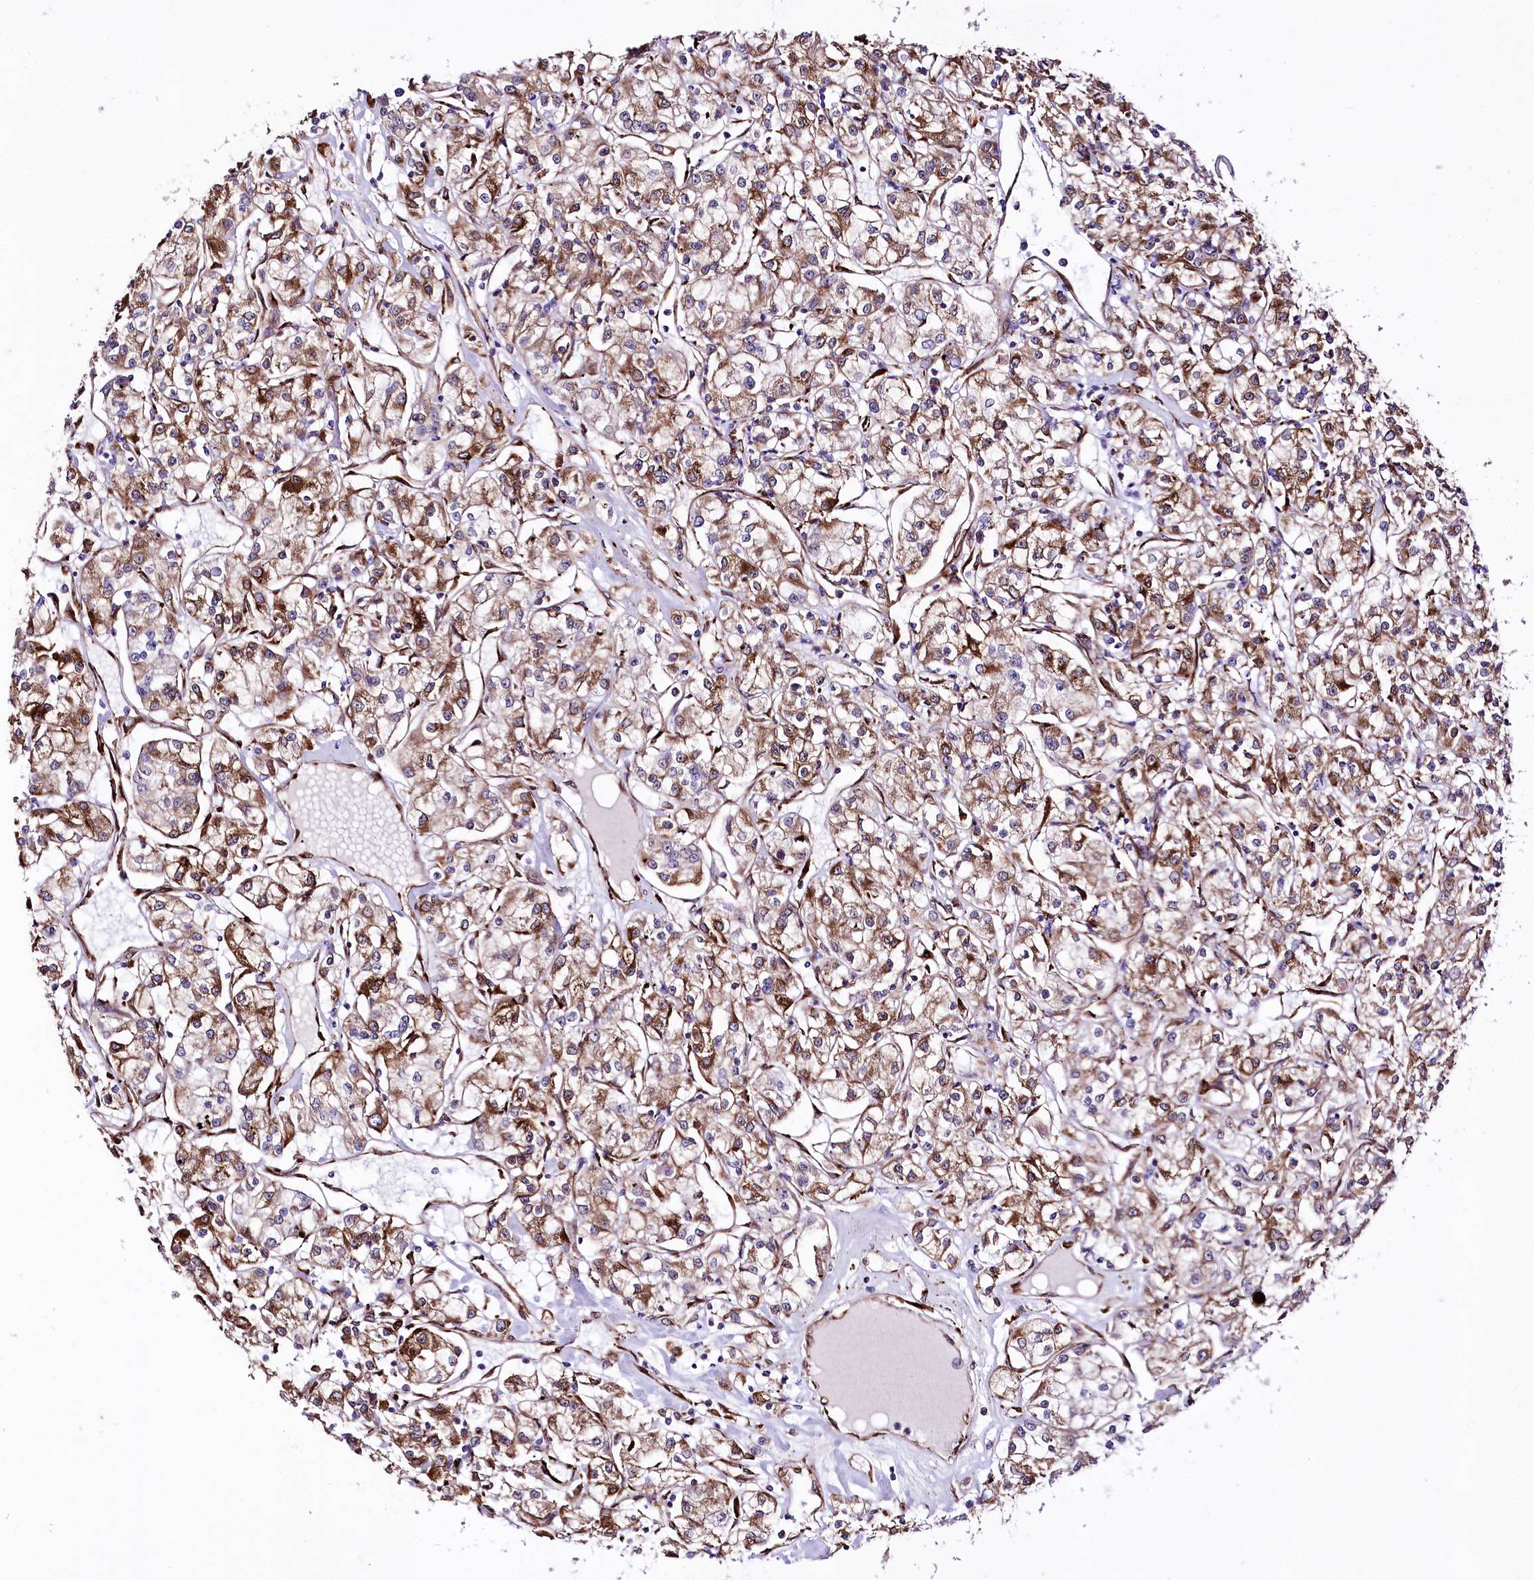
{"staining": {"intensity": "moderate", "quantity": ">75%", "location": "cytoplasmic/membranous"}, "tissue": "renal cancer", "cell_type": "Tumor cells", "image_type": "cancer", "snomed": [{"axis": "morphology", "description": "Adenocarcinoma, NOS"}, {"axis": "topography", "description": "Kidney"}], "caption": "Human renal cancer stained with a brown dye demonstrates moderate cytoplasmic/membranous positive staining in about >75% of tumor cells.", "gene": "WWC1", "patient": {"sex": "female", "age": 59}}